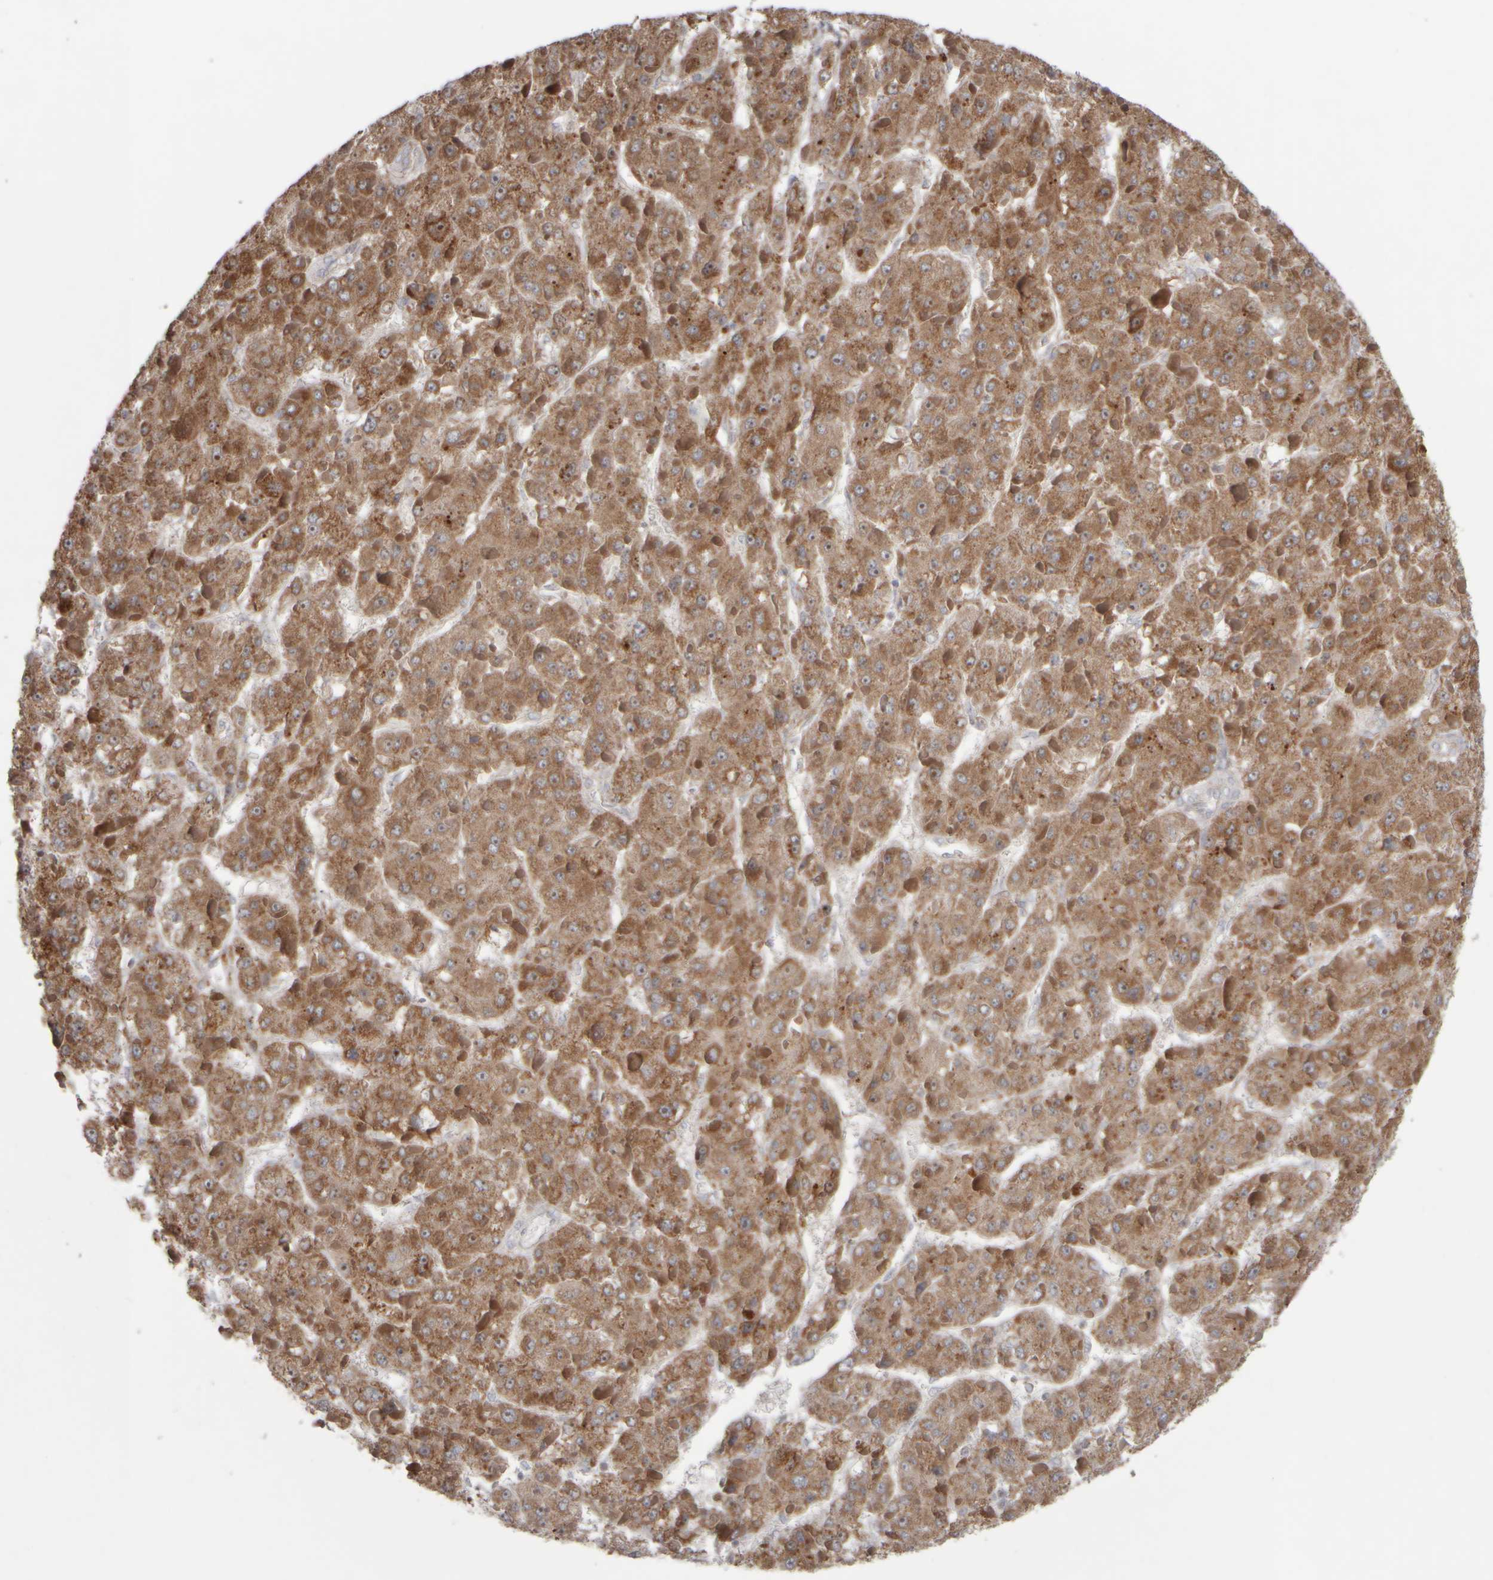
{"staining": {"intensity": "moderate", "quantity": ">75%", "location": "cytoplasmic/membranous"}, "tissue": "liver cancer", "cell_type": "Tumor cells", "image_type": "cancer", "snomed": [{"axis": "morphology", "description": "Carcinoma, Hepatocellular, NOS"}, {"axis": "topography", "description": "Liver"}], "caption": "Immunohistochemical staining of human liver cancer (hepatocellular carcinoma) shows medium levels of moderate cytoplasmic/membranous expression in approximately >75% of tumor cells.", "gene": "SCO1", "patient": {"sex": "female", "age": 73}}